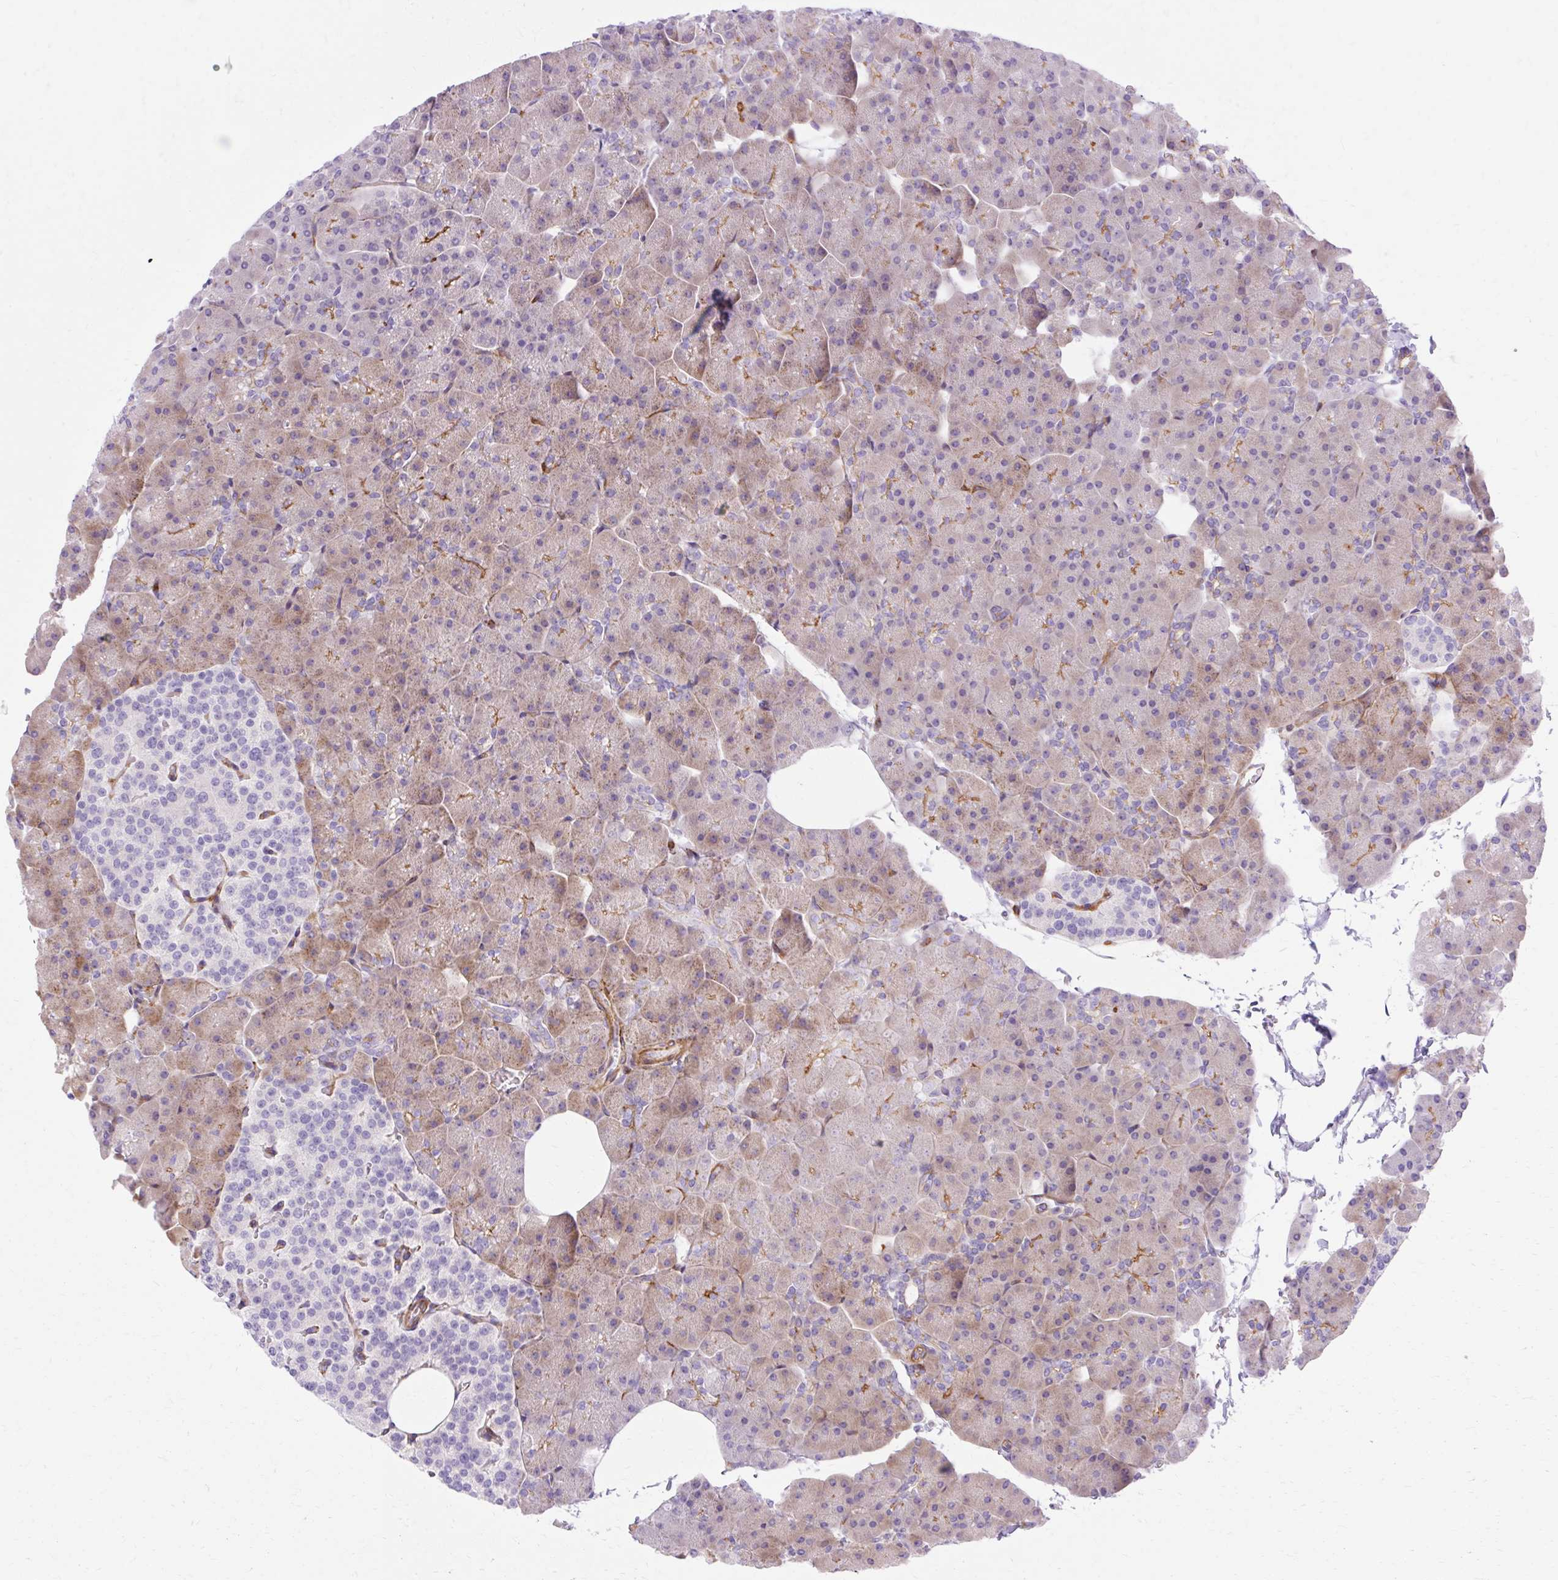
{"staining": {"intensity": "weak", "quantity": "25%-75%", "location": "cytoplasmic/membranous"}, "tissue": "pancreas", "cell_type": "Exocrine glandular cells", "image_type": "normal", "snomed": [{"axis": "morphology", "description": "Normal tissue, NOS"}, {"axis": "topography", "description": "Pancreas"}], "caption": "Approximately 25%-75% of exocrine glandular cells in normal human pancreas demonstrate weak cytoplasmic/membranous protein expression as visualized by brown immunohistochemical staining.", "gene": "CORO7", "patient": {"sex": "male", "age": 35}}